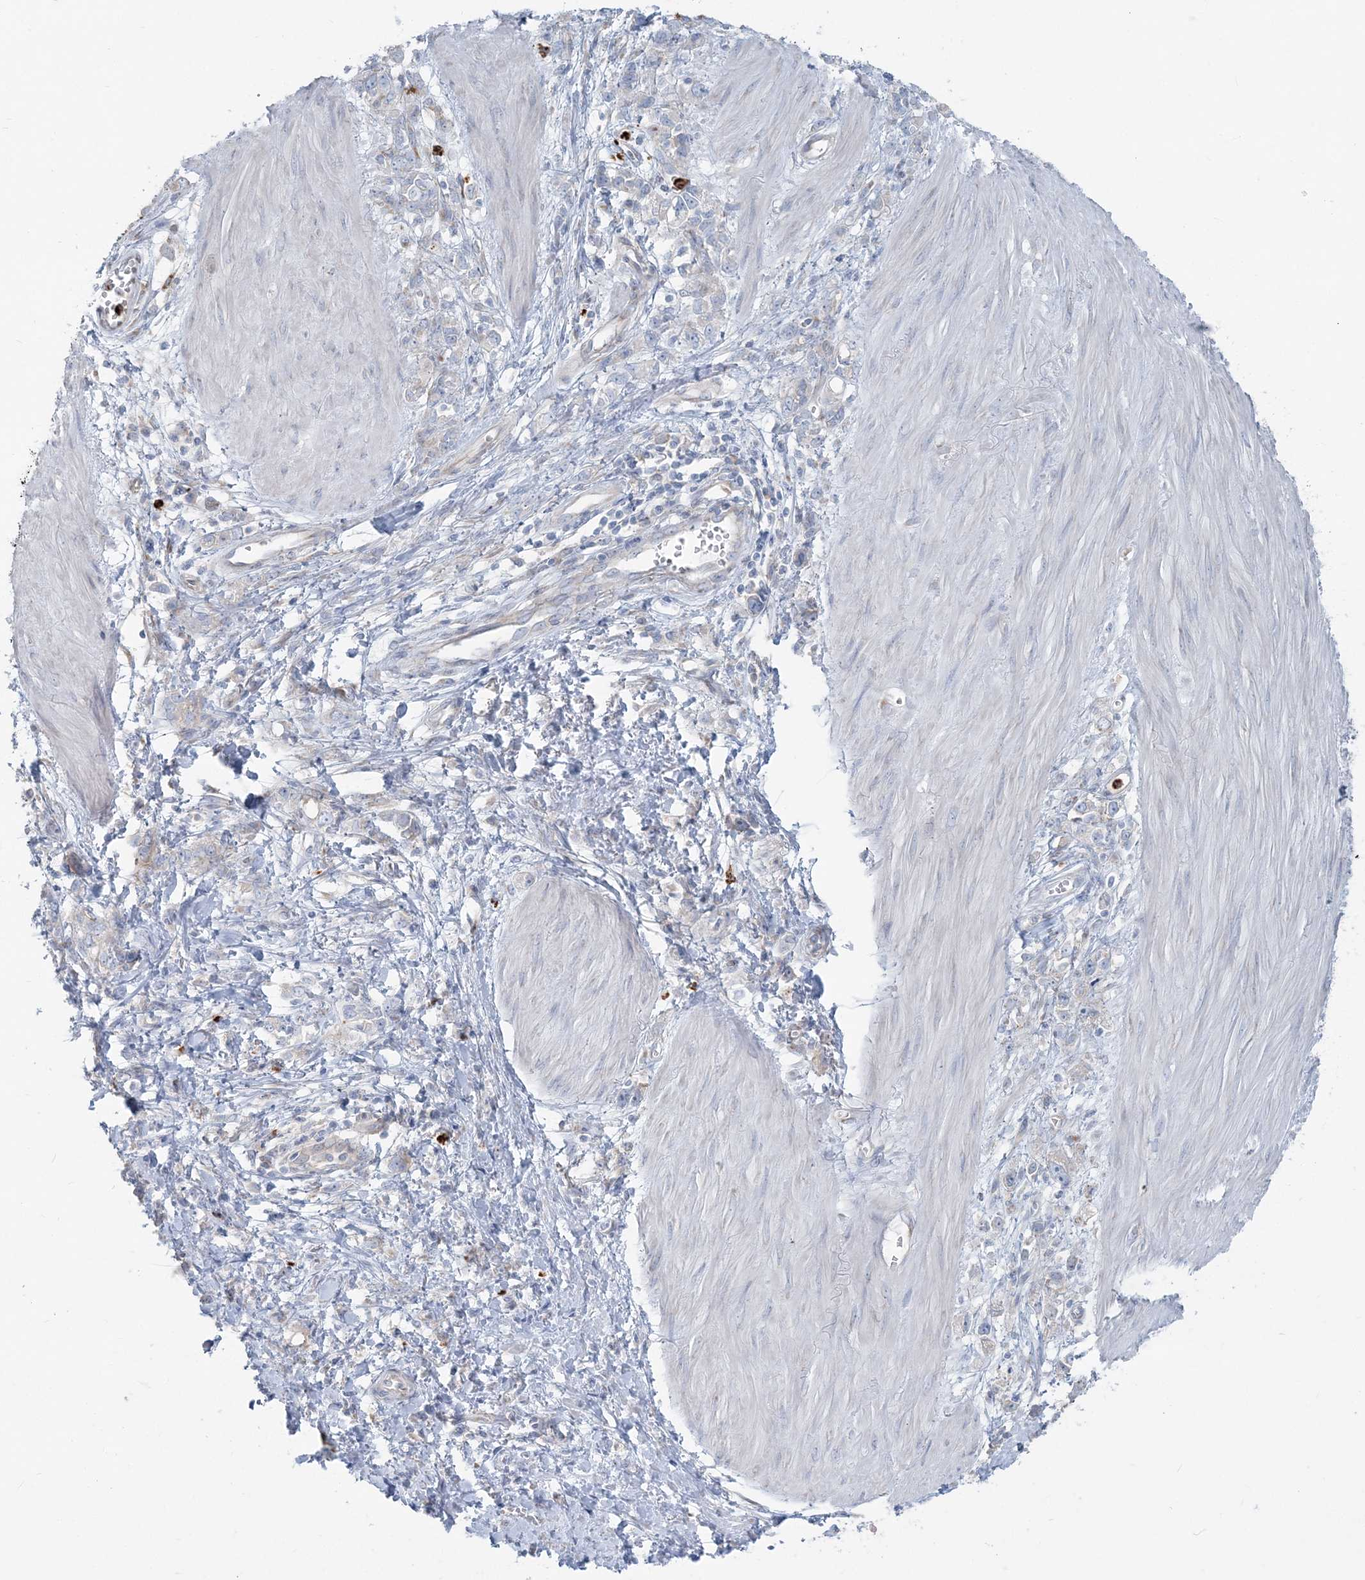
{"staining": {"intensity": "negative", "quantity": "none", "location": "none"}, "tissue": "stomach cancer", "cell_type": "Tumor cells", "image_type": "cancer", "snomed": [{"axis": "morphology", "description": "Adenocarcinoma, NOS"}, {"axis": "topography", "description": "Stomach"}], "caption": "Adenocarcinoma (stomach) stained for a protein using immunohistochemistry (IHC) demonstrates no expression tumor cells.", "gene": "CCNJ", "patient": {"sex": "female", "age": 76}}